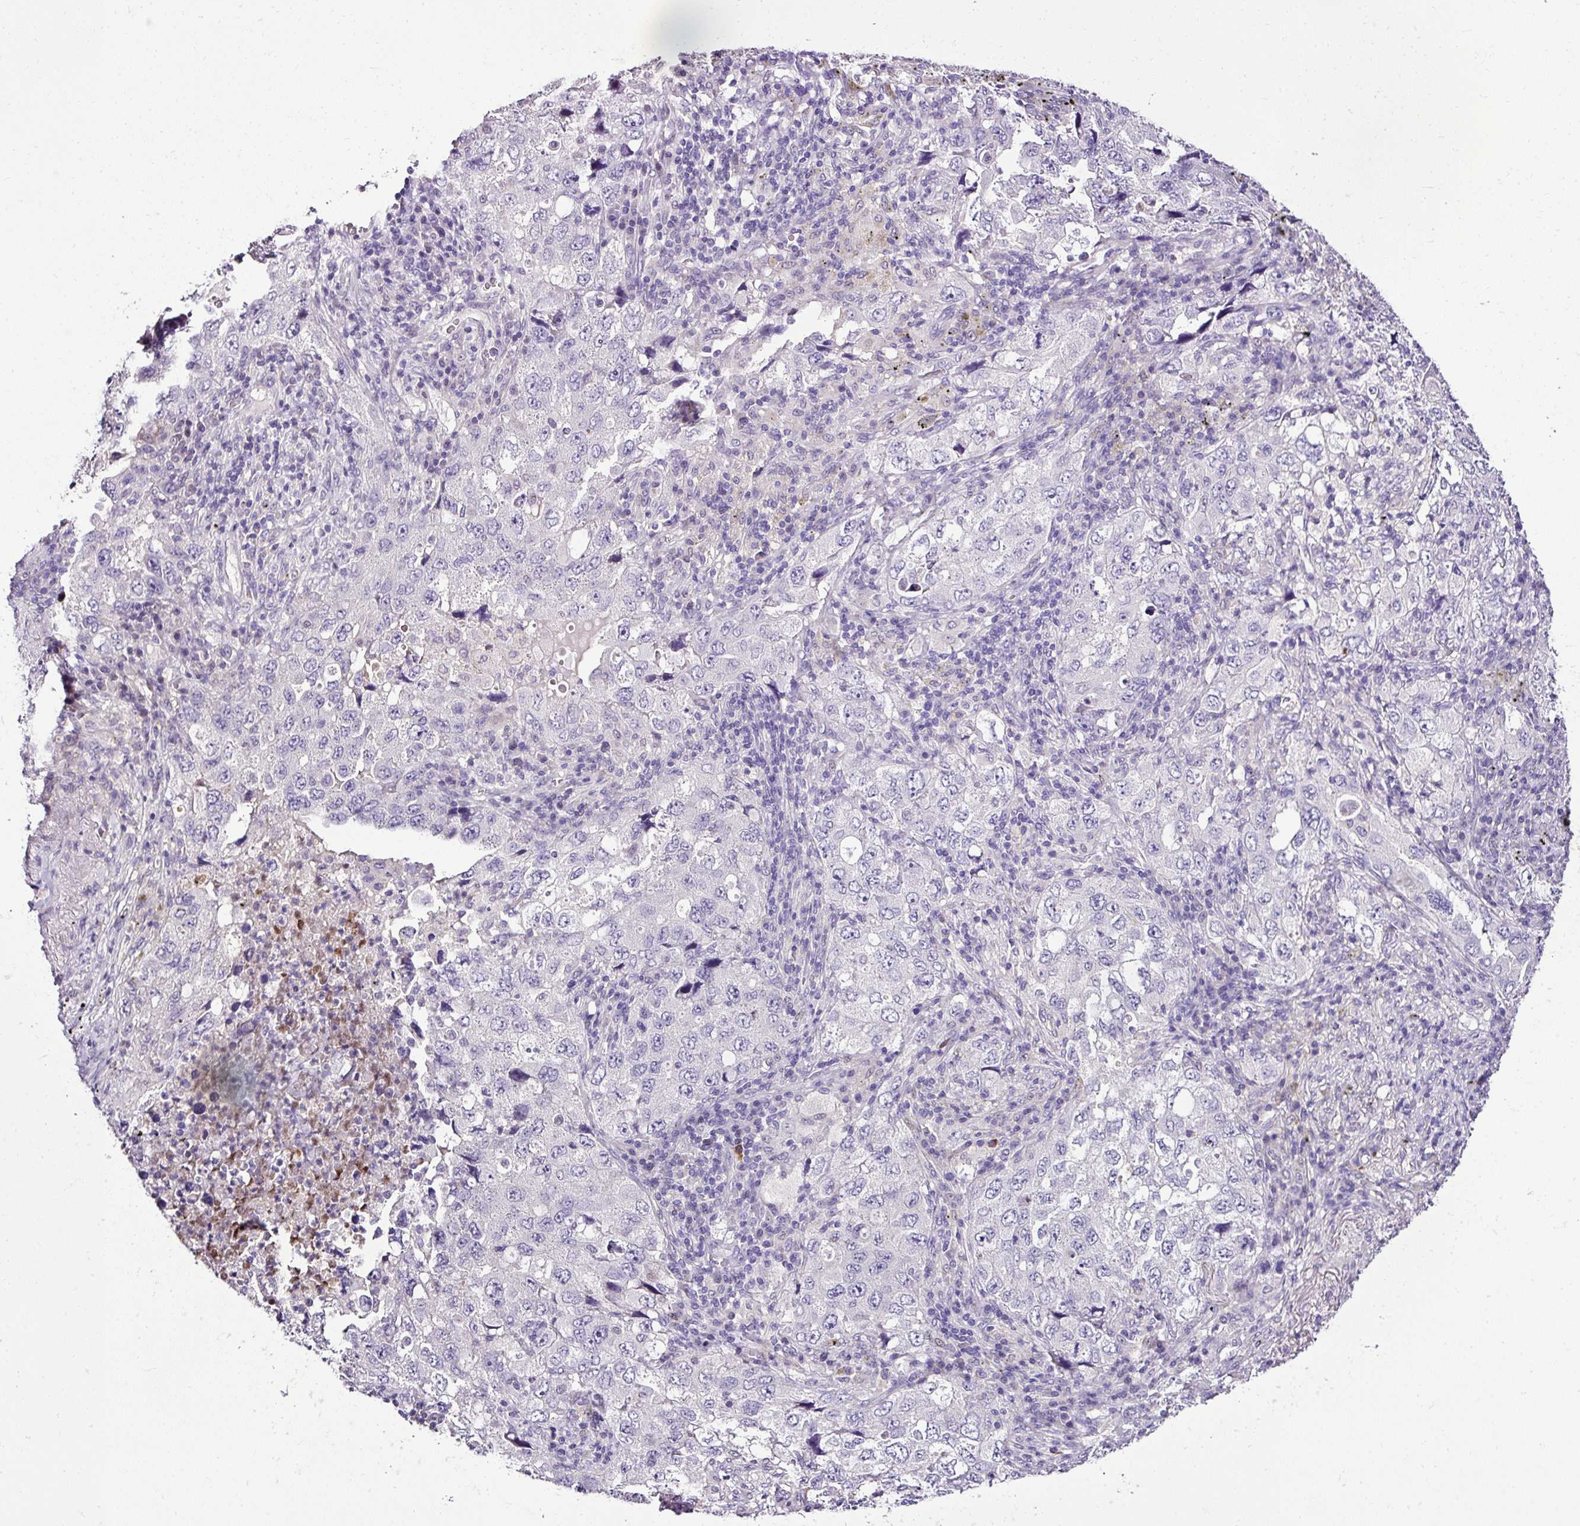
{"staining": {"intensity": "negative", "quantity": "none", "location": "none"}, "tissue": "lung cancer", "cell_type": "Tumor cells", "image_type": "cancer", "snomed": [{"axis": "morphology", "description": "Adenocarcinoma, NOS"}, {"axis": "topography", "description": "Lung"}], "caption": "The immunohistochemistry (IHC) photomicrograph has no significant expression in tumor cells of lung adenocarcinoma tissue.", "gene": "ESR1", "patient": {"sex": "female", "age": 57}}